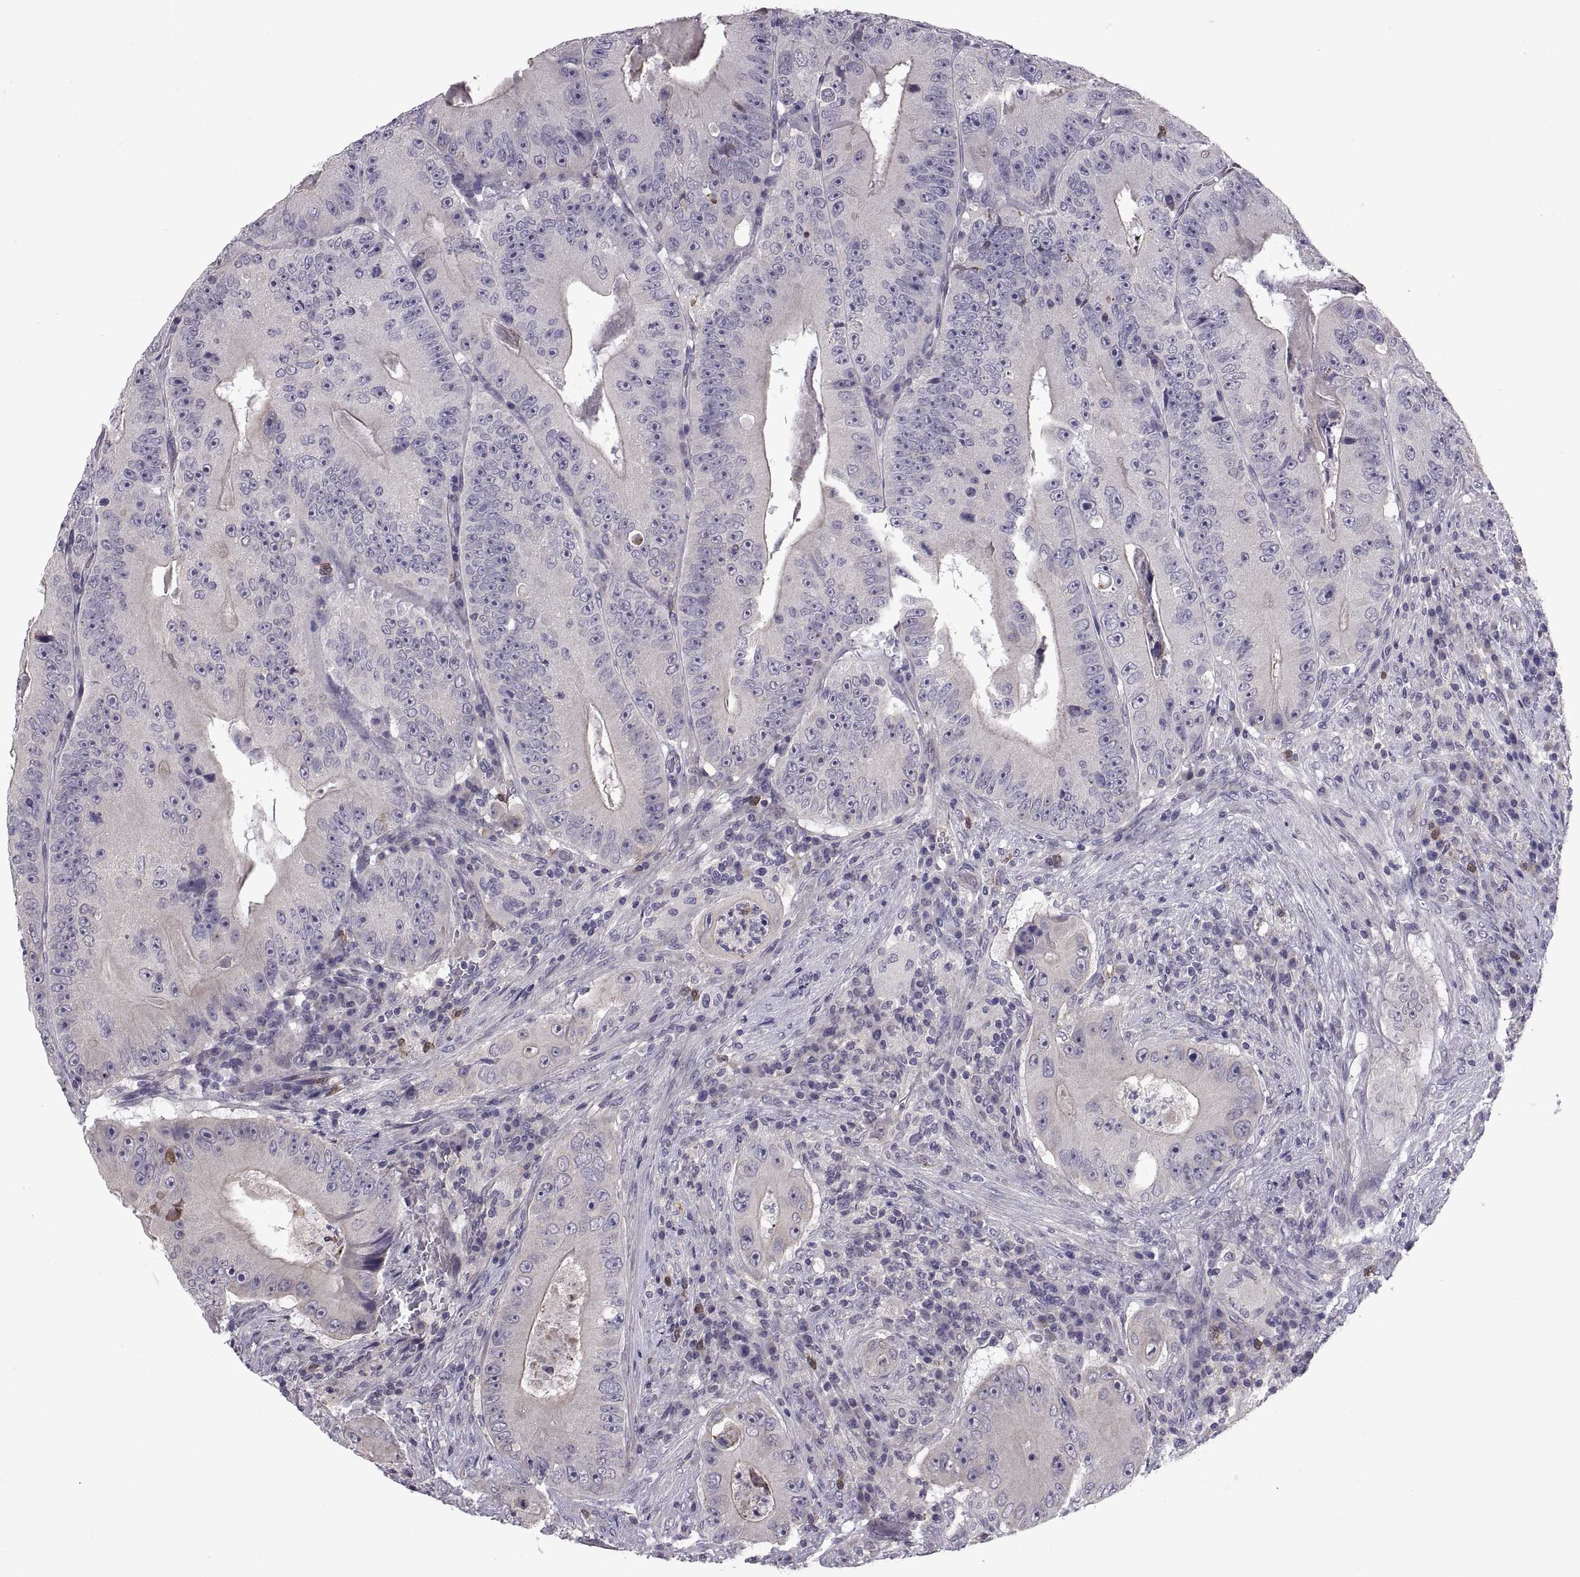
{"staining": {"intensity": "negative", "quantity": "none", "location": "none"}, "tissue": "colorectal cancer", "cell_type": "Tumor cells", "image_type": "cancer", "snomed": [{"axis": "morphology", "description": "Adenocarcinoma, NOS"}, {"axis": "topography", "description": "Colon"}], "caption": "An image of human colorectal cancer (adenocarcinoma) is negative for staining in tumor cells.", "gene": "NPTX2", "patient": {"sex": "female", "age": 86}}